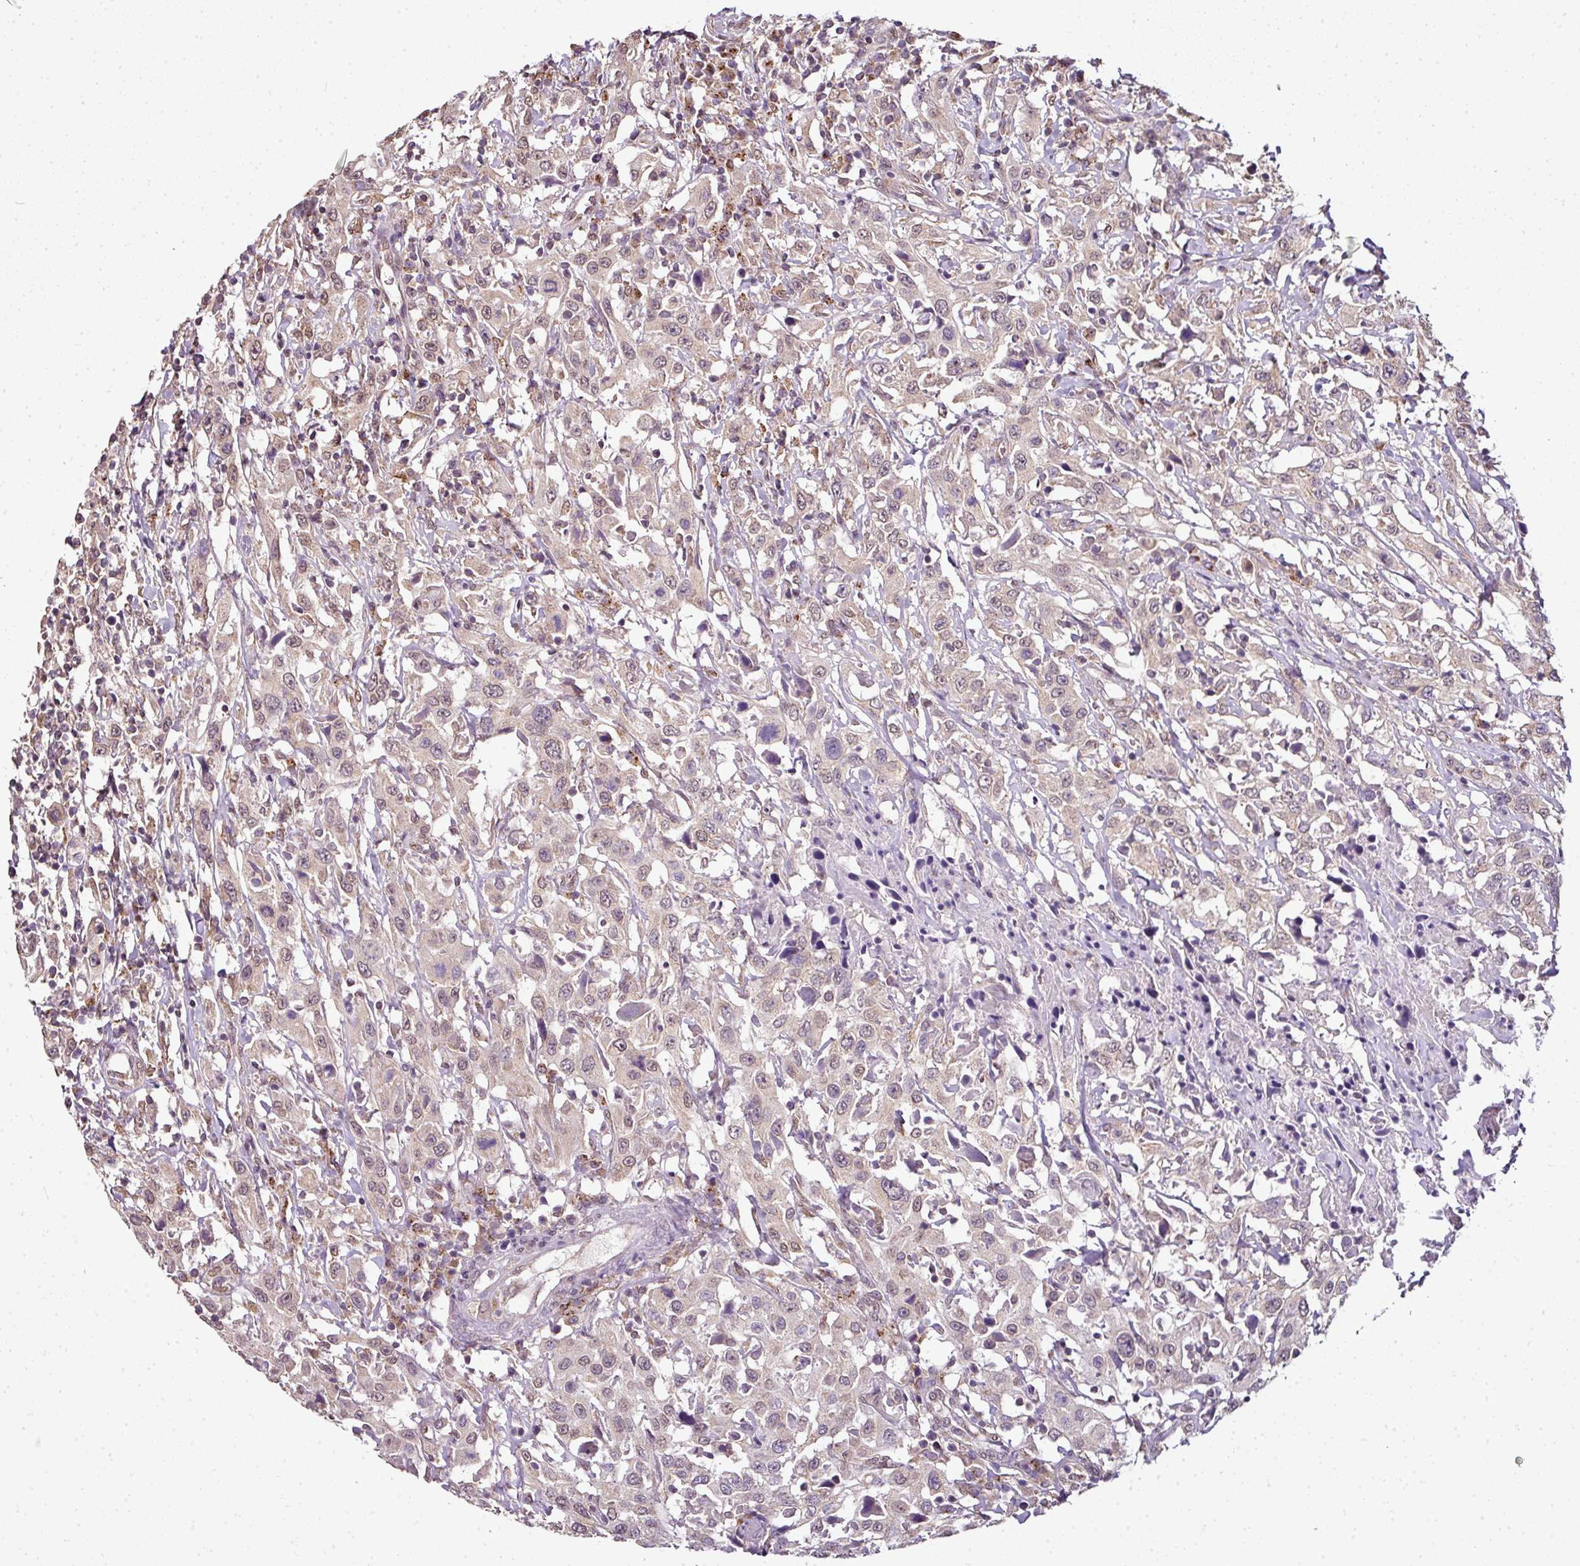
{"staining": {"intensity": "weak", "quantity": "25%-75%", "location": "nuclear"}, "tissue": "urothelial cancer", "cell_type": "Tumor cells", "image_type": "cancer", "snomed": [{"axis": "morphology", "description": "Urothelial carcinoma, High grade"}, {"axis": "topography", "description": "Urinary bladder"}], "caption": "Urothelial cancer stained with a brown dye reveals weak nuclear positive positivity in about 25%-75% of tumor cells.", "gene": "JPH2", "patient": {"sex": "male", "age": 61}}